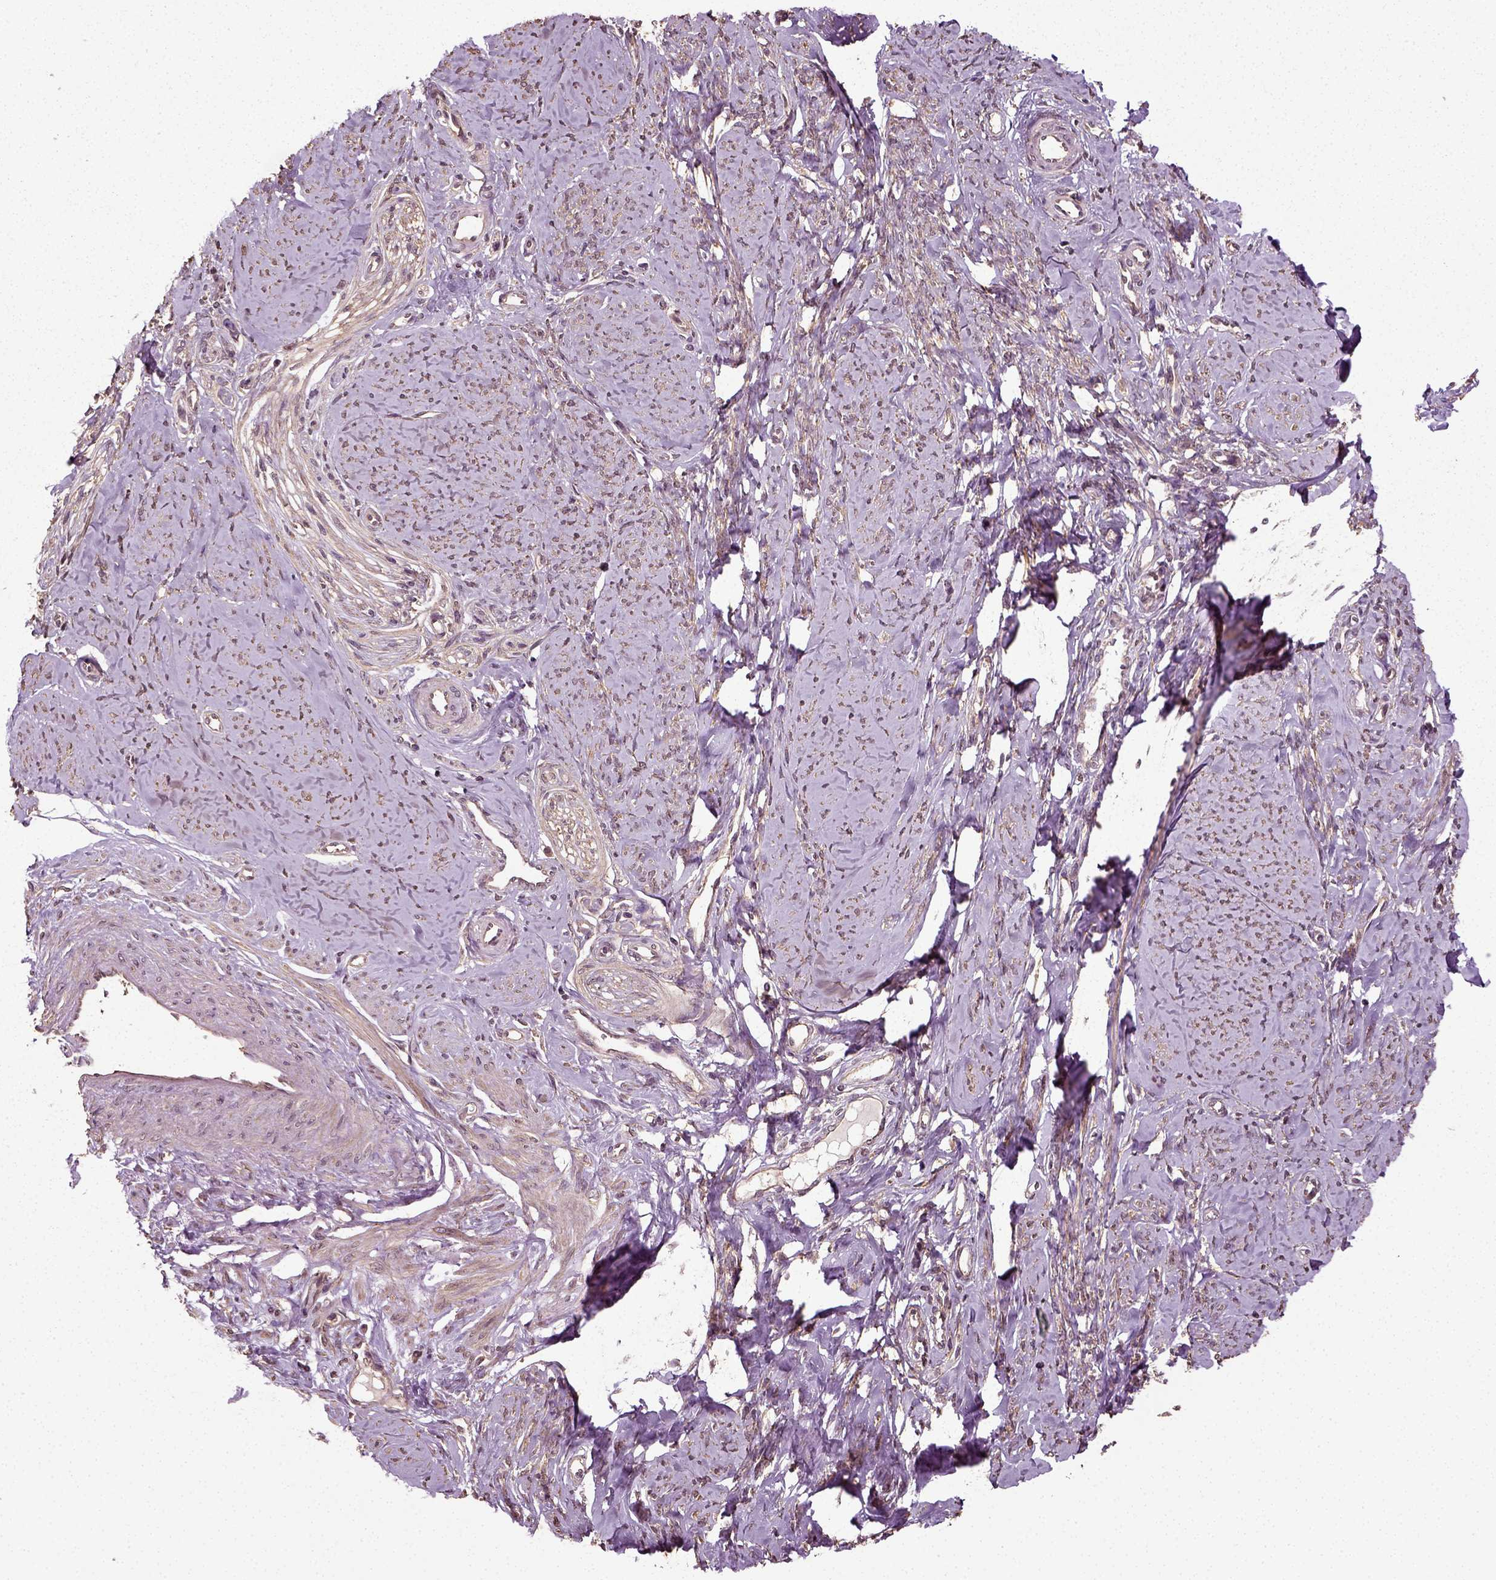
{"staining": {"intensity": "moderate", "quantity": "25%-75%", "location": "cytoplasmic/membranous"}, "tissue": "smooth muscle", "cell_type": "Smooth muscle cells", "image_type": "normal", "snomed": [{"axis": "morphology", "description": "Normal tissue, NOS"}, {"axis": "topography", "description": "Smooth muscle"}], "caption": "Brown immunohistochemical staining in unremarkable smooth muscle reveals moderate cytoplasmic/membranous positivity in approximately 25%-75% of smooth muscle cells.", "gene": "ERV3", "patient": {"sex": "female", "age": 48}}